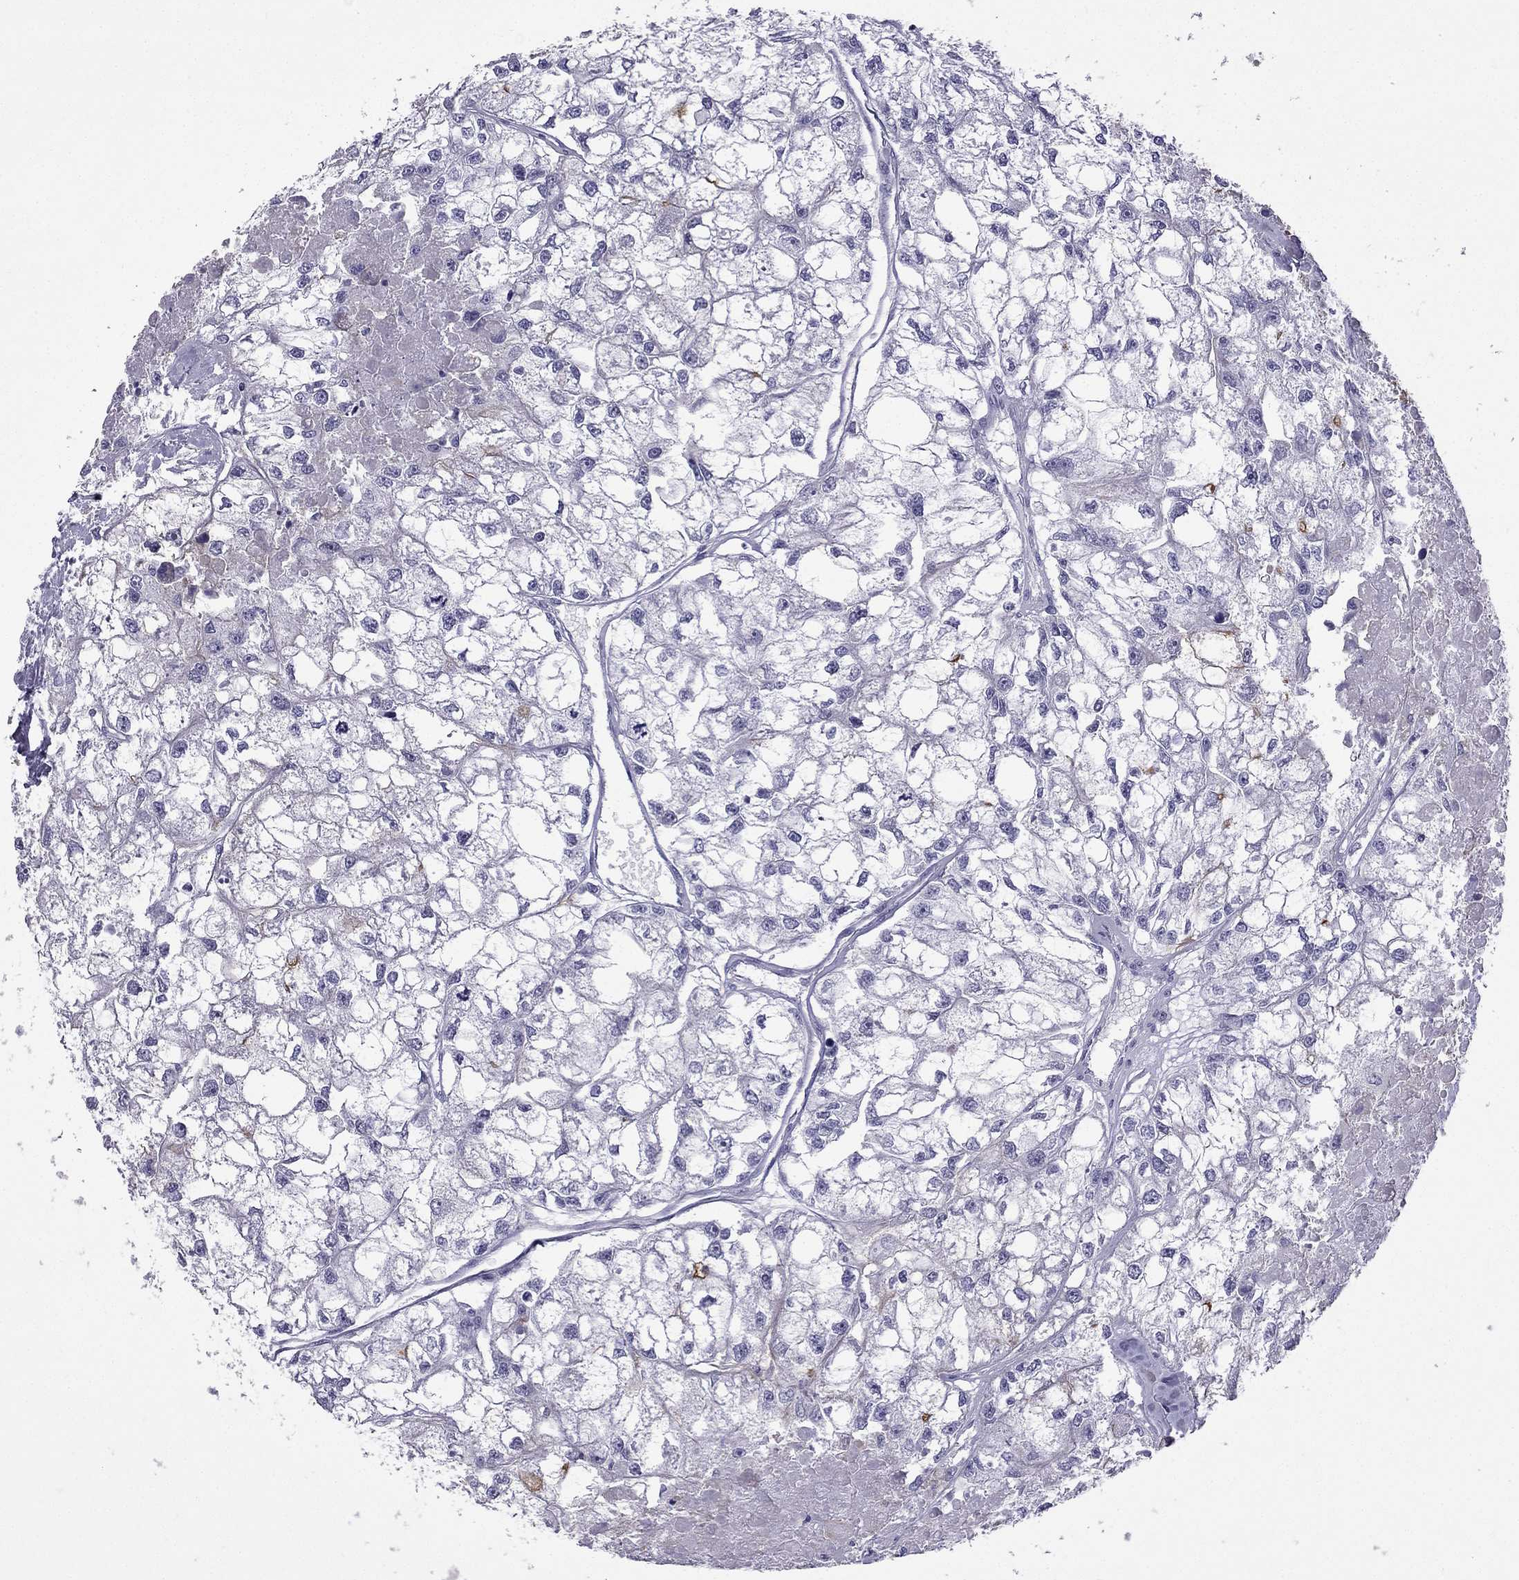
{"staining": {"intensity": "negative", "quantity": "none", "location": "none"}, "tissue": "renal cancer", "cell_type": "Tumor cells", "image_type": "cancer", "snomed": [{"axis": "morphology", "description": "Adenocarcinoma, NOS"}, {"axis": "topography", "description": "Kidney"}], "caption": "This is an IHC histopathology image of adenocarcinoma (renal). There is no staining in tumor cells.", "gene": "GJA8", "patient": {"sex": "male", "age": 56}}